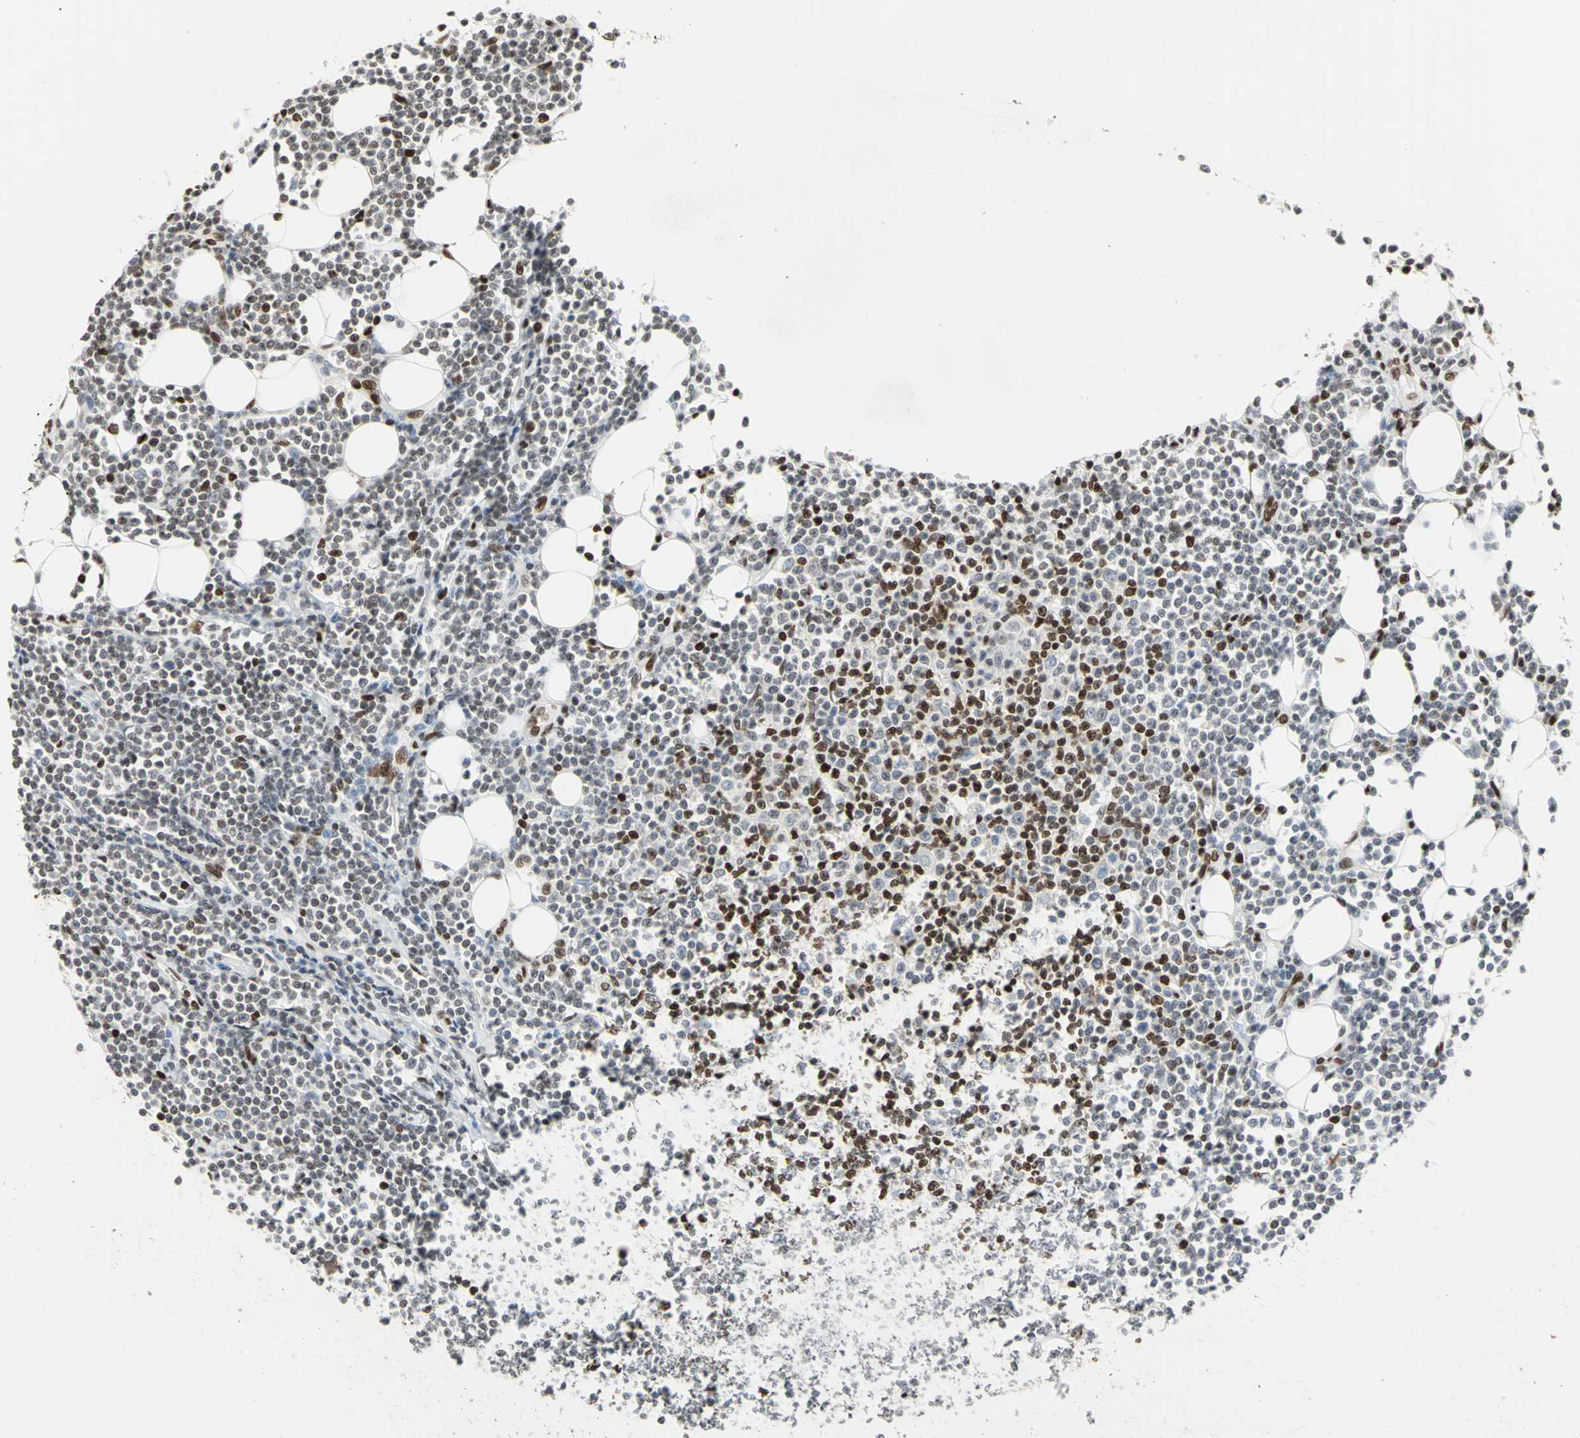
{"staining": {"intensity": "strong", "quantity": "25%-75%", "location": "nuclear"}, "tissue": "lymphoma", "cell_type": "Tumor cells", "image_type": "cancer", "snomed": [{"axis": "morphology", "description": "Malignant lymphoma, non-Hodgkin's type, Low grade"}, {"axis": "topography", "description": "Soft tissue"}], "caption": "The photomicrograph demonstrates a brown stain indicating the presence of a protein in the nuclear of tumor cells in malignant lymphoma, non-Hodgkin's type (low-grade).", "gene": "HMGB1", "patient": {"sex": "male", "age": 92}}